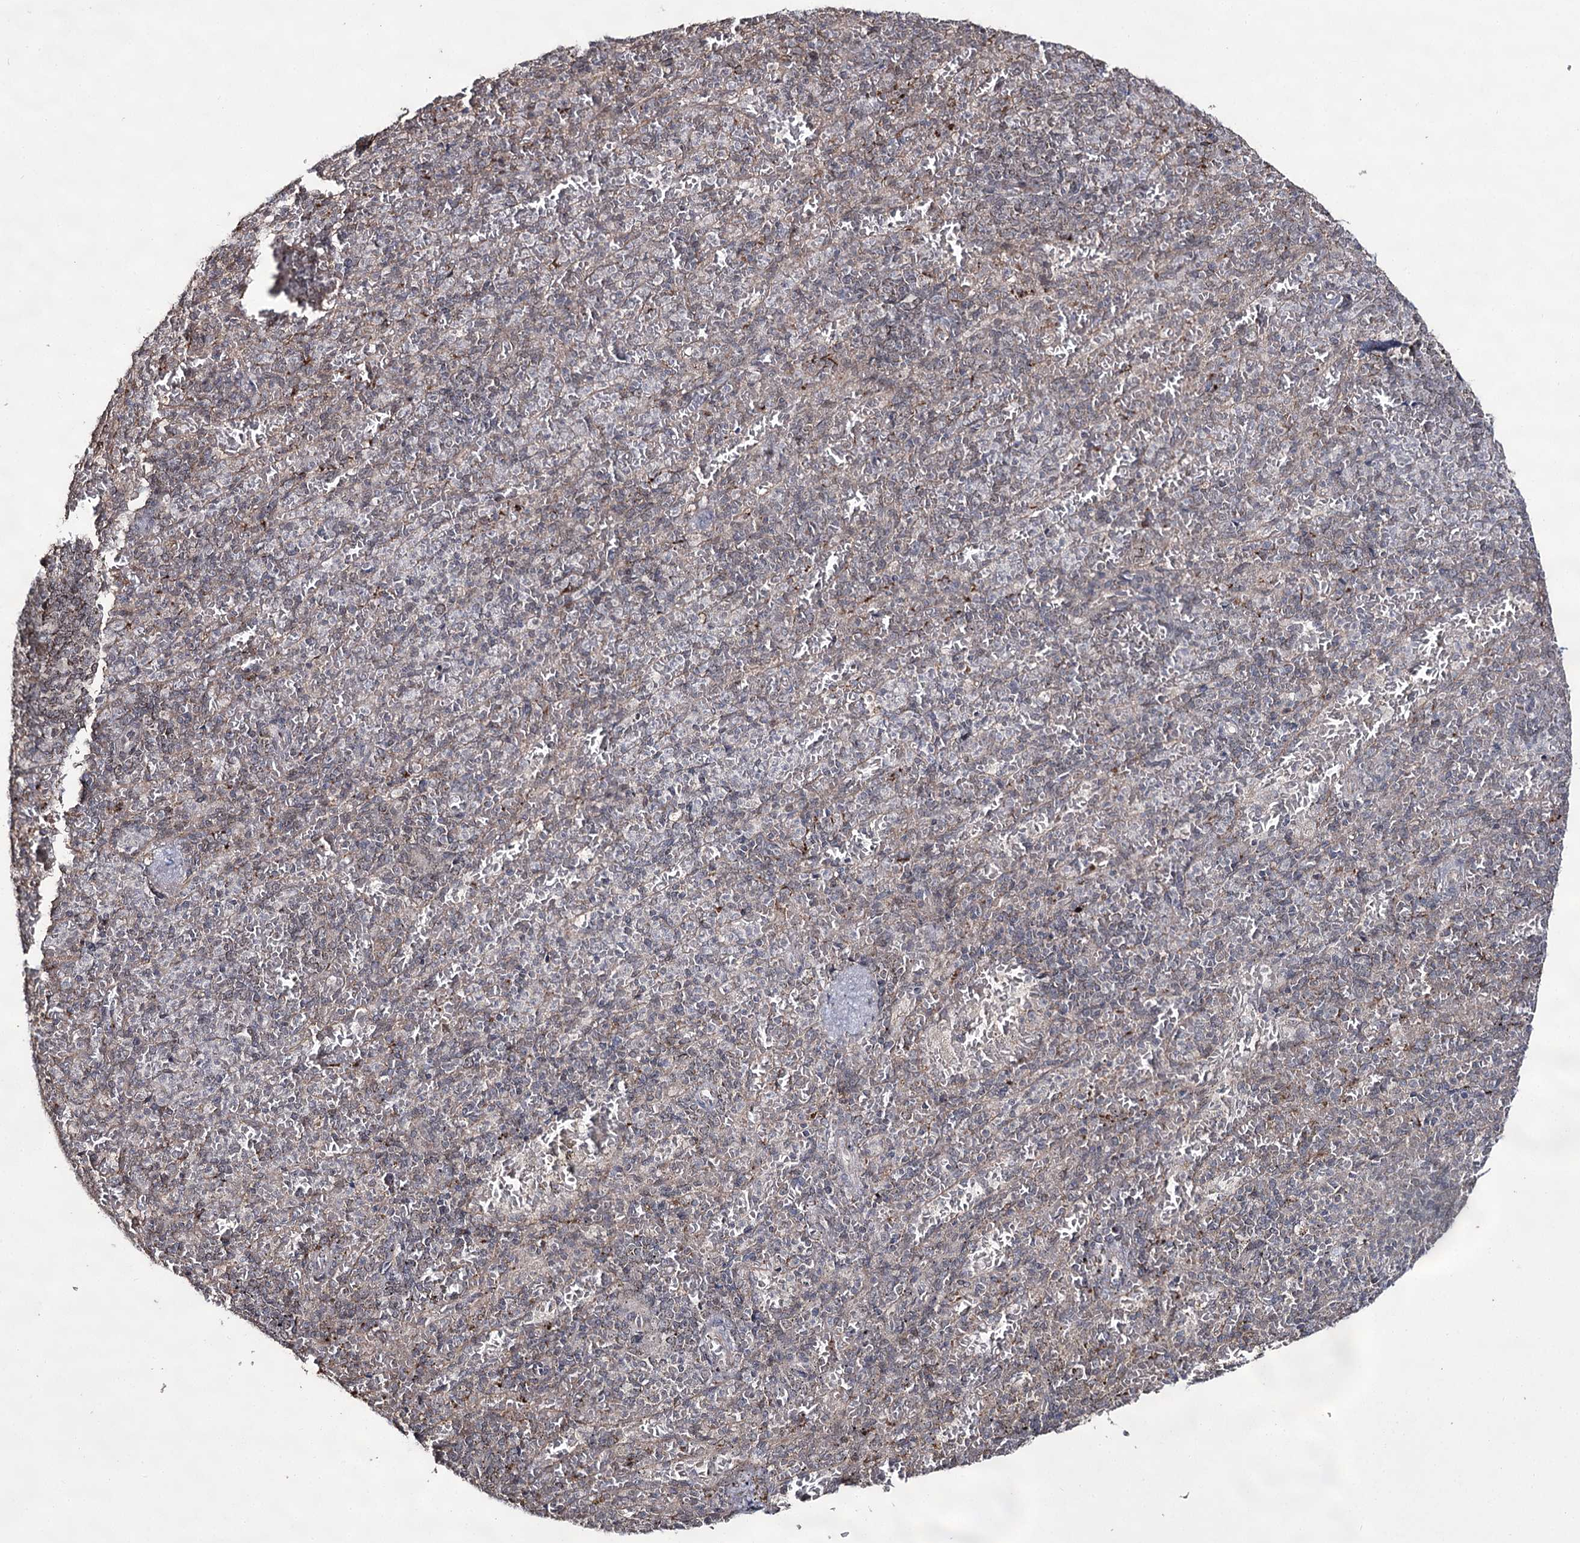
{"staining": {"intensity": "negative", "quantity": "none", "location": "none"}, "tissue": "spleen", "cell_type": "Cells in red pulp", "image_type": "normal", "snomed": [{"axis": "morphology", "description": "Normal tissue, NOS"}, {"axis": "topography", "description": "Spleen"}], "caption": "Immunohistochemistry of benign human spleen exhibits no staining in cells in red pulp.", "gene": "ACTR6", "patient": {"sex": "female", "age": 74}}